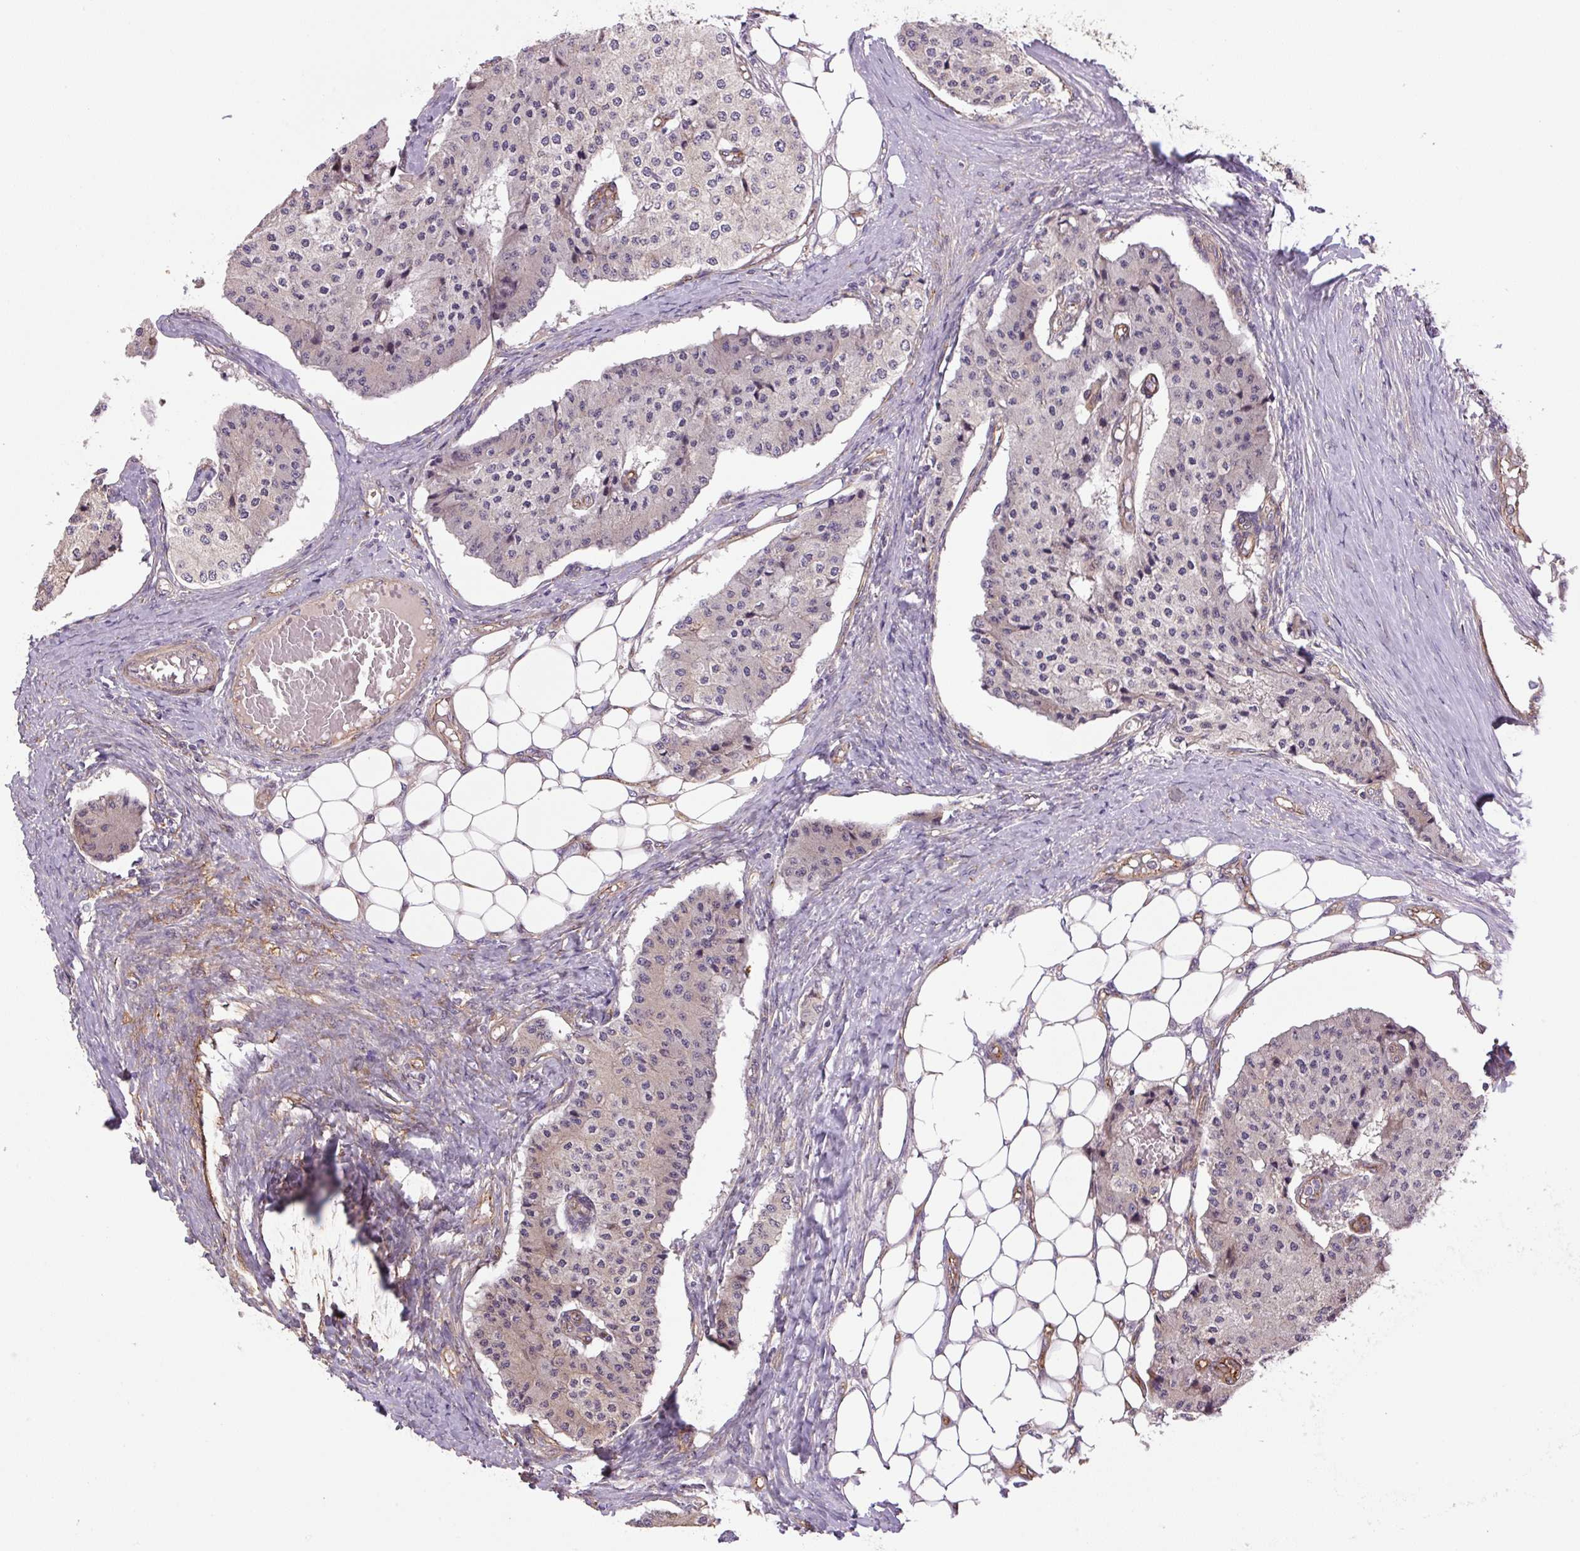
{"staining": {"intensity": "negative", "quantity": "none", "location": "none"}, "tissue": "carcinoid", "cell_type": "Tumor cells", "image_type": "cancer", "snomed": [{"axis": "morphology", "description": "Carcinoid, malignant, NOS"}, {"axis": "topography", "description": "Colon"}], "caption": "Immunohistochemistry photomicrograph of neoplastic tissue: carcinoid stained with DAB exhibits no significant protein positivity in tumor cells.", "gene": "SEPTIN10", "patient": {"sex": "female", "age": 52}}